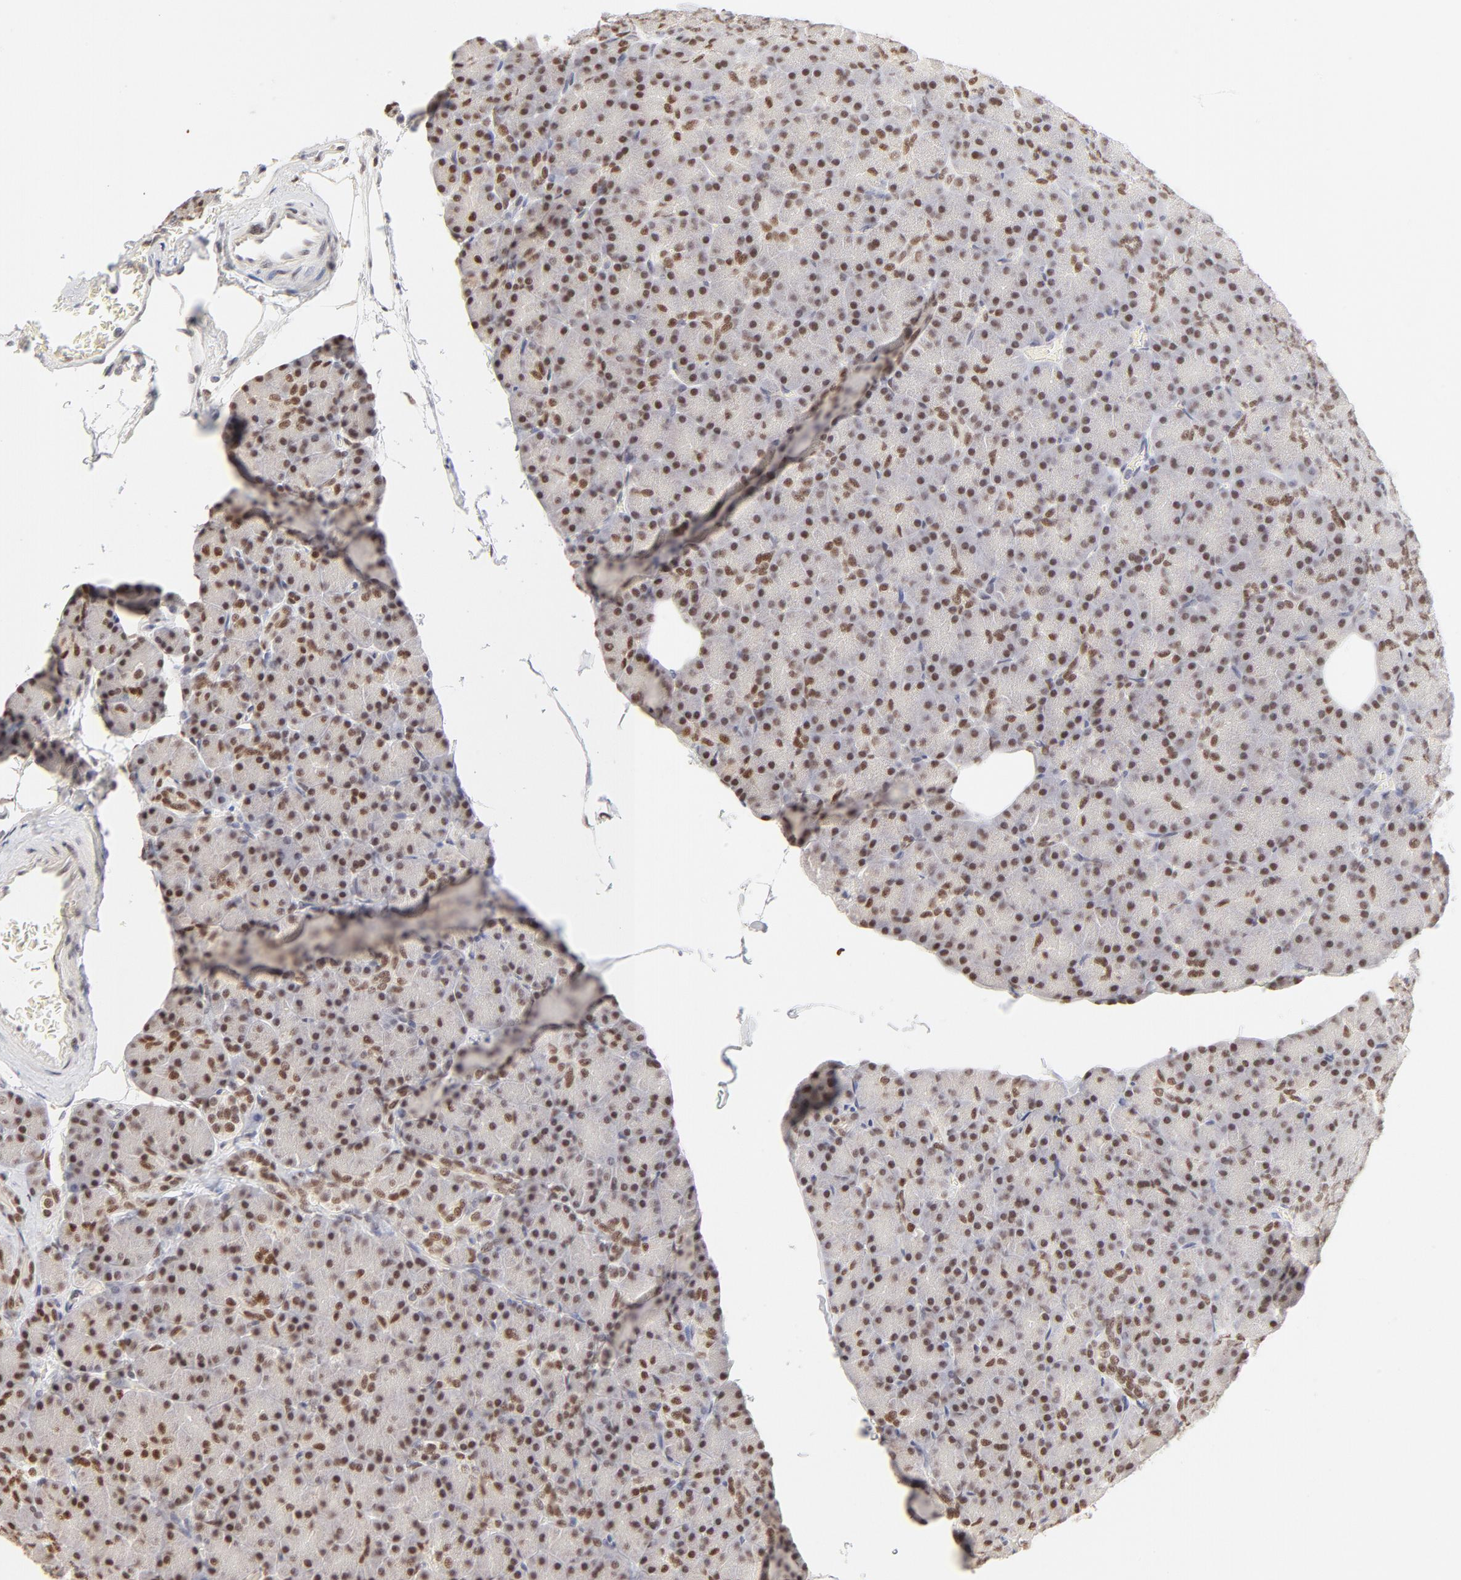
{"staining": {"intensity": "moderate", "quantity": ">75%", "location": "nuclear"}, "tissue": "pancreas", "cell_type": "Exocrine glandular cells", "image_type": "normal", "snomed": [{"axis": "morphology", "description": "Normal tissue, NOS"}, {"axis": "topography", "description": "Pancreas"}], "caption": "About >75% of exocrine glandular cells in benign pancreas reveal moderate nuclear protein positivity as visualized by brown immunohistochemical staining.", "gene": "PBX1", "patient": {"sex": "female", "age": 43}}